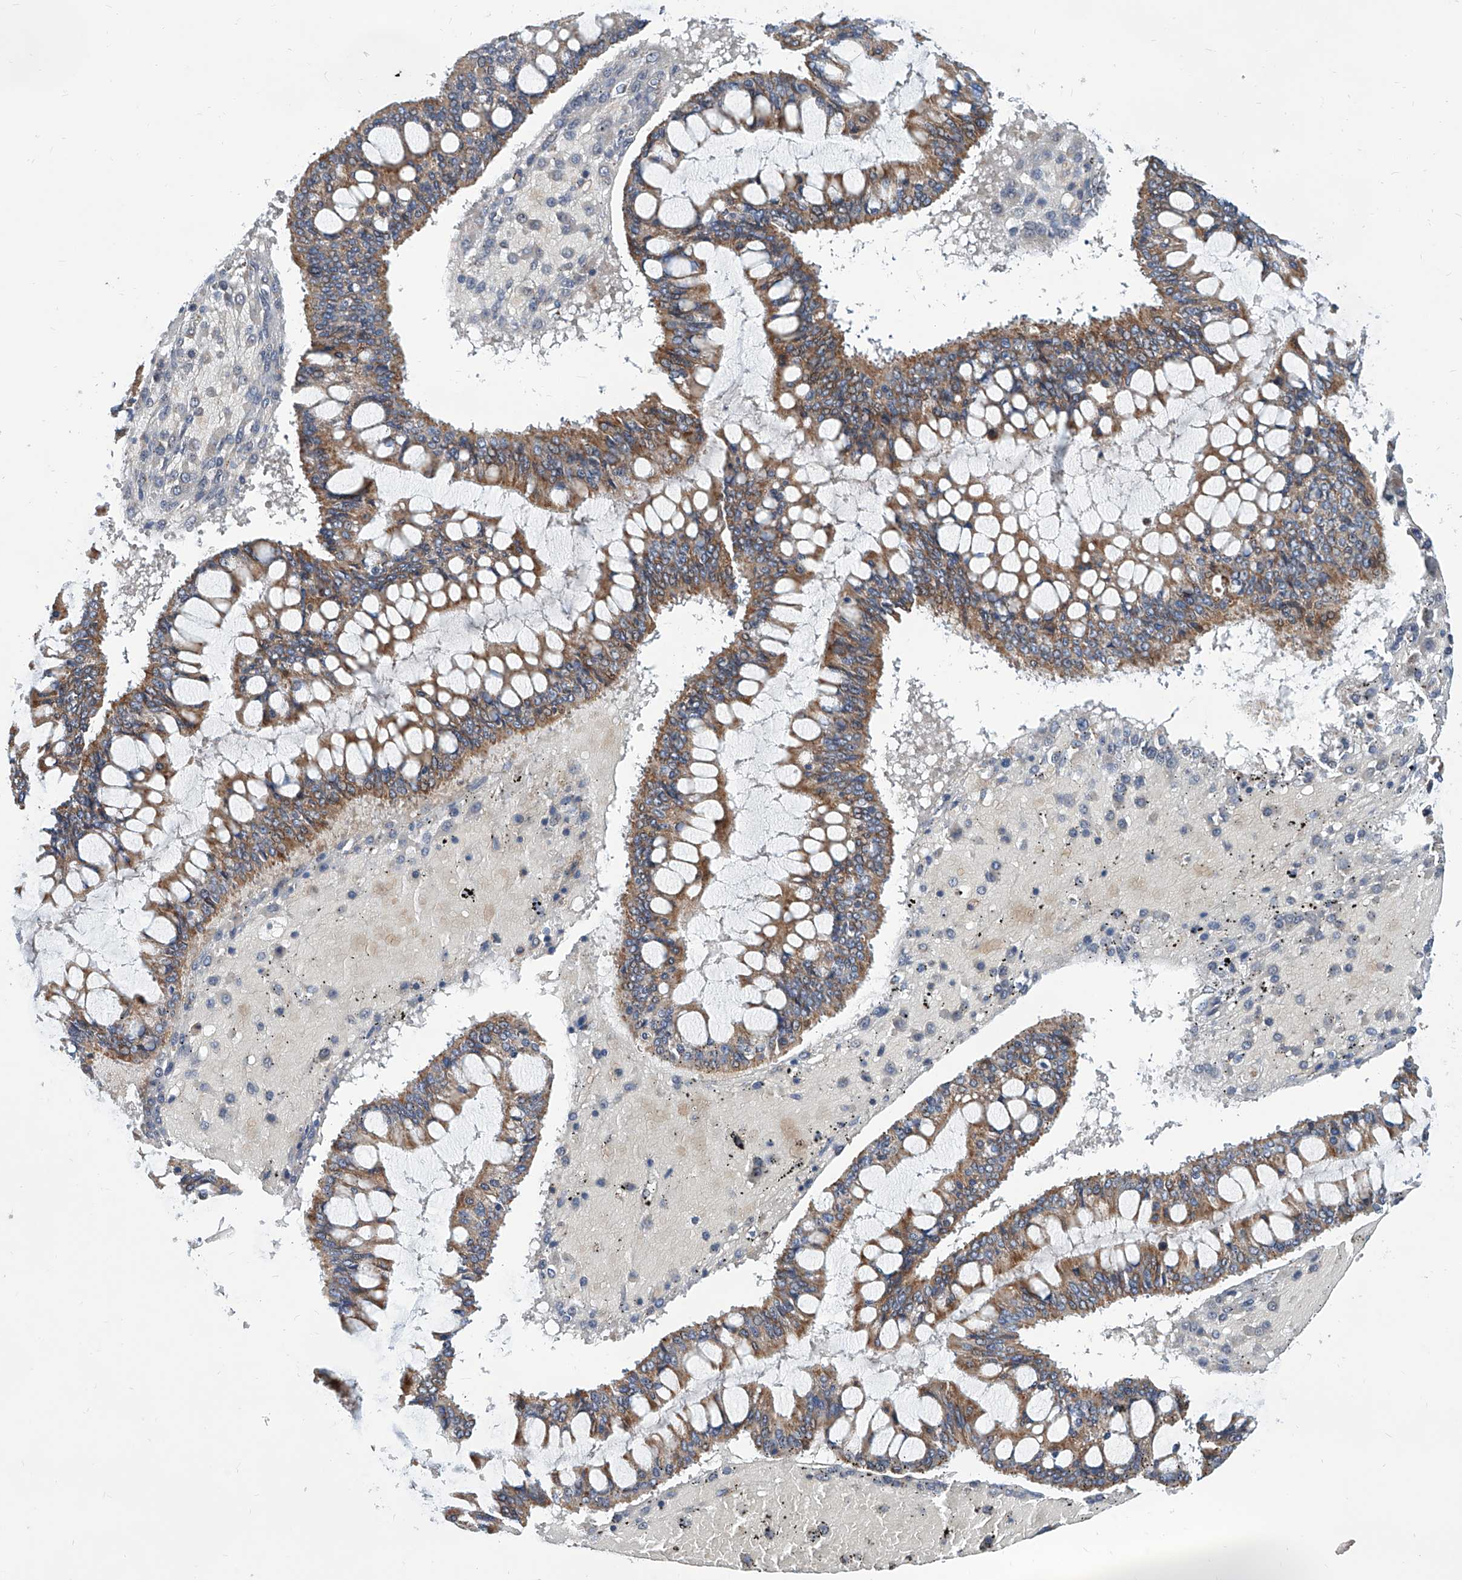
{"staining": {"intensity": "moderate", "quantity": ">75%", "location": "cytoplasmic/membranous"}, "tissue": "ovarian cancer", "cell_type": "Tumor cells", "image_type": "cancer", "snomed": [{"axis": "morphology", "description": "Cystadenocarcinoma, mucinous, NOS"}, {"axis": "topography", "description": "Ovary"}], "caption": "Immunohistochemical staining of ovarian mucinous cystadenocarcinoma exhibits medium levels of moderate cytoplasmic/membranous staining in about >75% of tumor cells. Immunohistochemistry (ihc) stains the protein in brown and the nuclei are stained blue.", "gene": "USP48", "patient": {"sex": "female", "age": 73}}